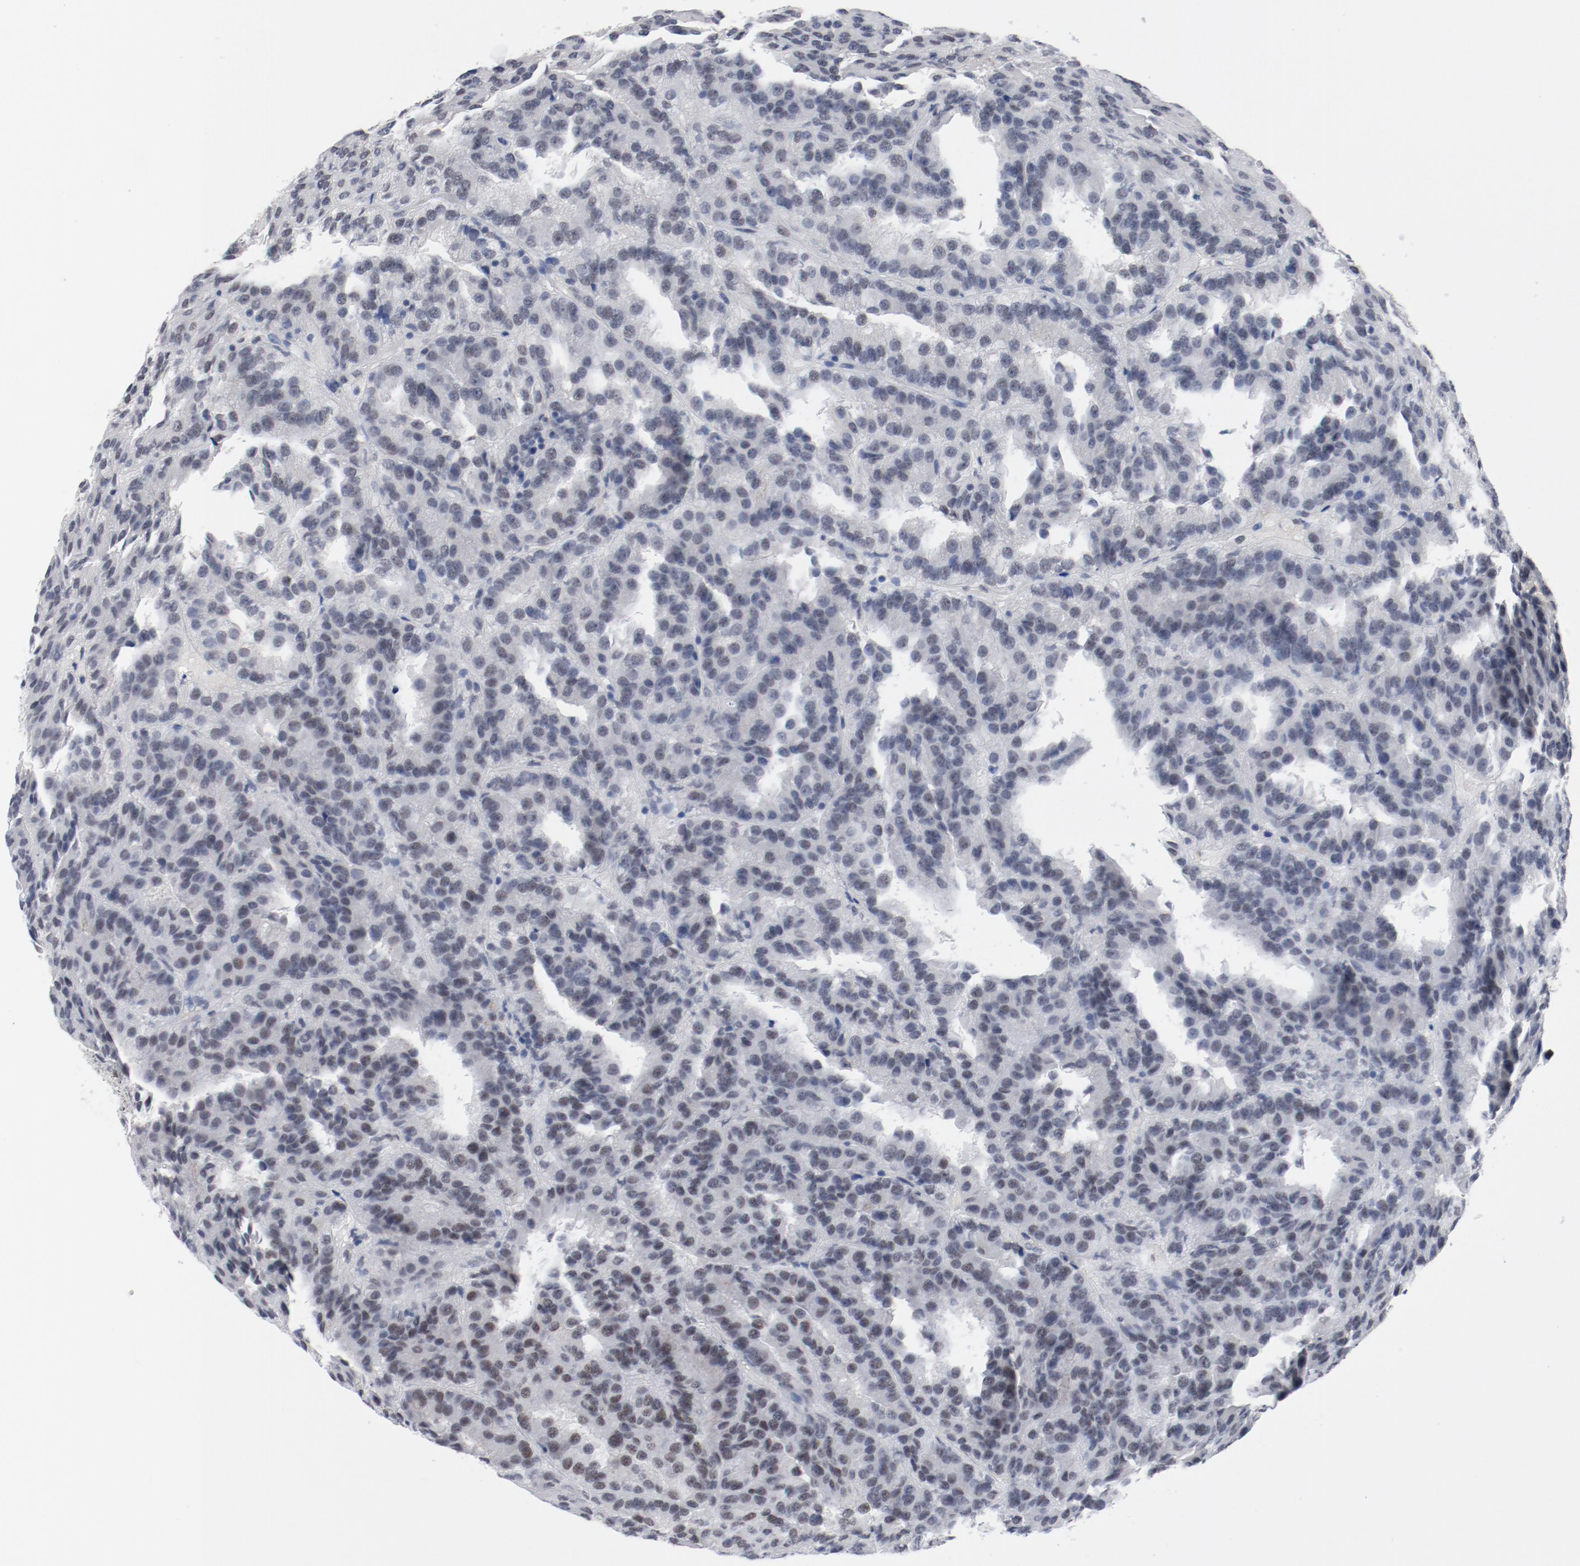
{"staining": {"intensity": "moderate", "quantity": ">75%", "location": "nuclear"}, "tissue": "renal cancer", "cell_type": "Tumor cells", "image_type": "cancer", "snomed": [{"axis": "morphology", "description": "Adenocarcinoma, NOS"}, {"axis": "topography", "description": "Kidney"}], "caption": "A medium amount of moderate nuclear staining is present in approximately >75% of tumor cells in renal adenocarcinoma tissue. Nuclei are stained in blue.", "gene": "ARNT", "patient": {"sex": "male", "age": 46}}